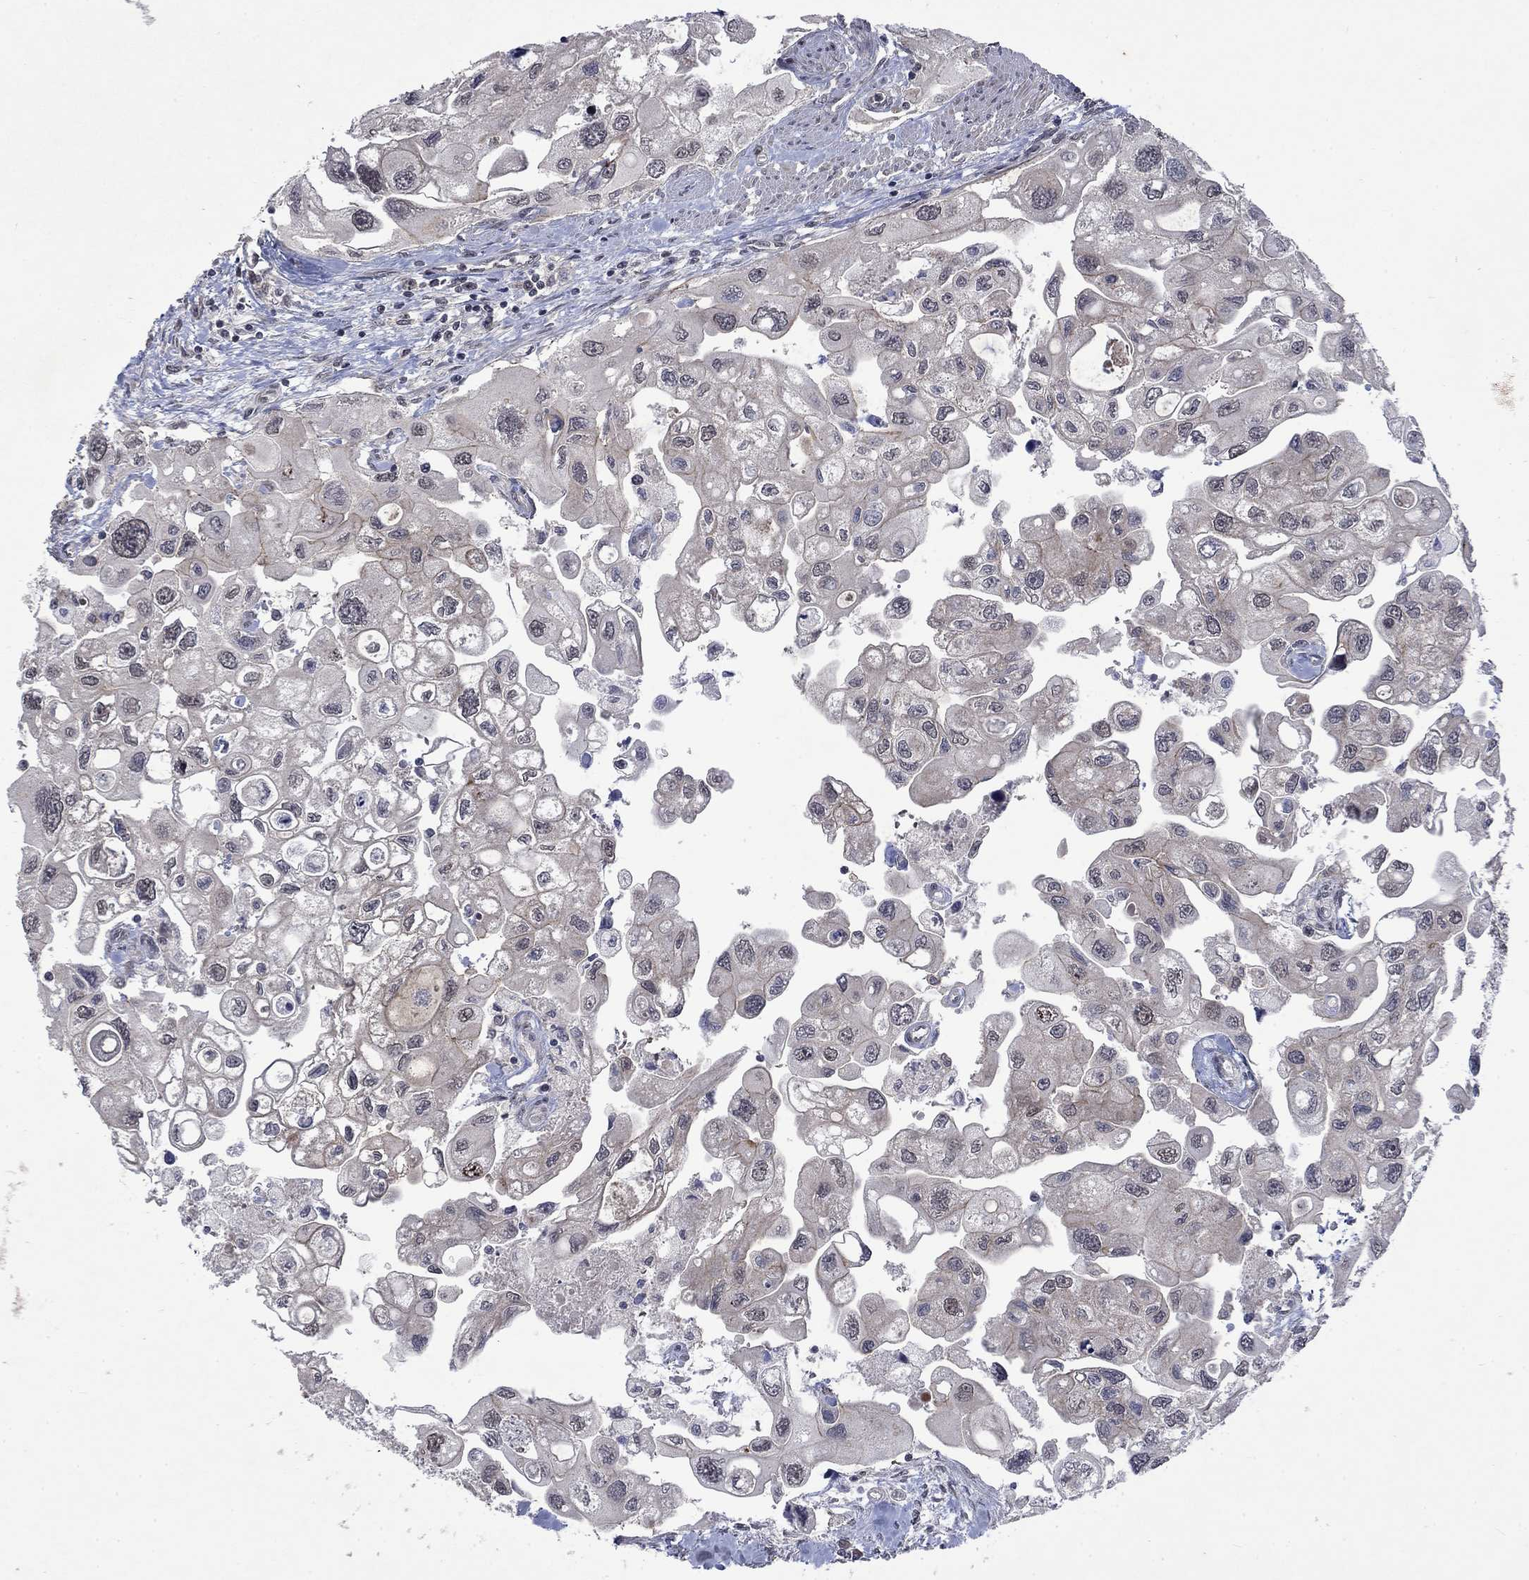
{"staining": {"intensity": "negative", "quantity": "none", "location": "none"}, "tissue": "urothelial cancer", "cell_type": "Tumor cells", "image_type": "cancer", "snomed": [{"axis": "morphology", "description": "Urothelial carcinoma, High grade"}, {"axis": "topography", "description": "Urinary bladder"}], "caption": "Immunohistochemistry (IHC) histopathology image of neoplastic tissue: high-grade urothelial carcinoma stained with DAB (3,3'-diaminobenzidine) displays no significant protein staining in tumor cells.", "gene": "PPP1R9A", "patient": {"sex": "male", "age": 59}}